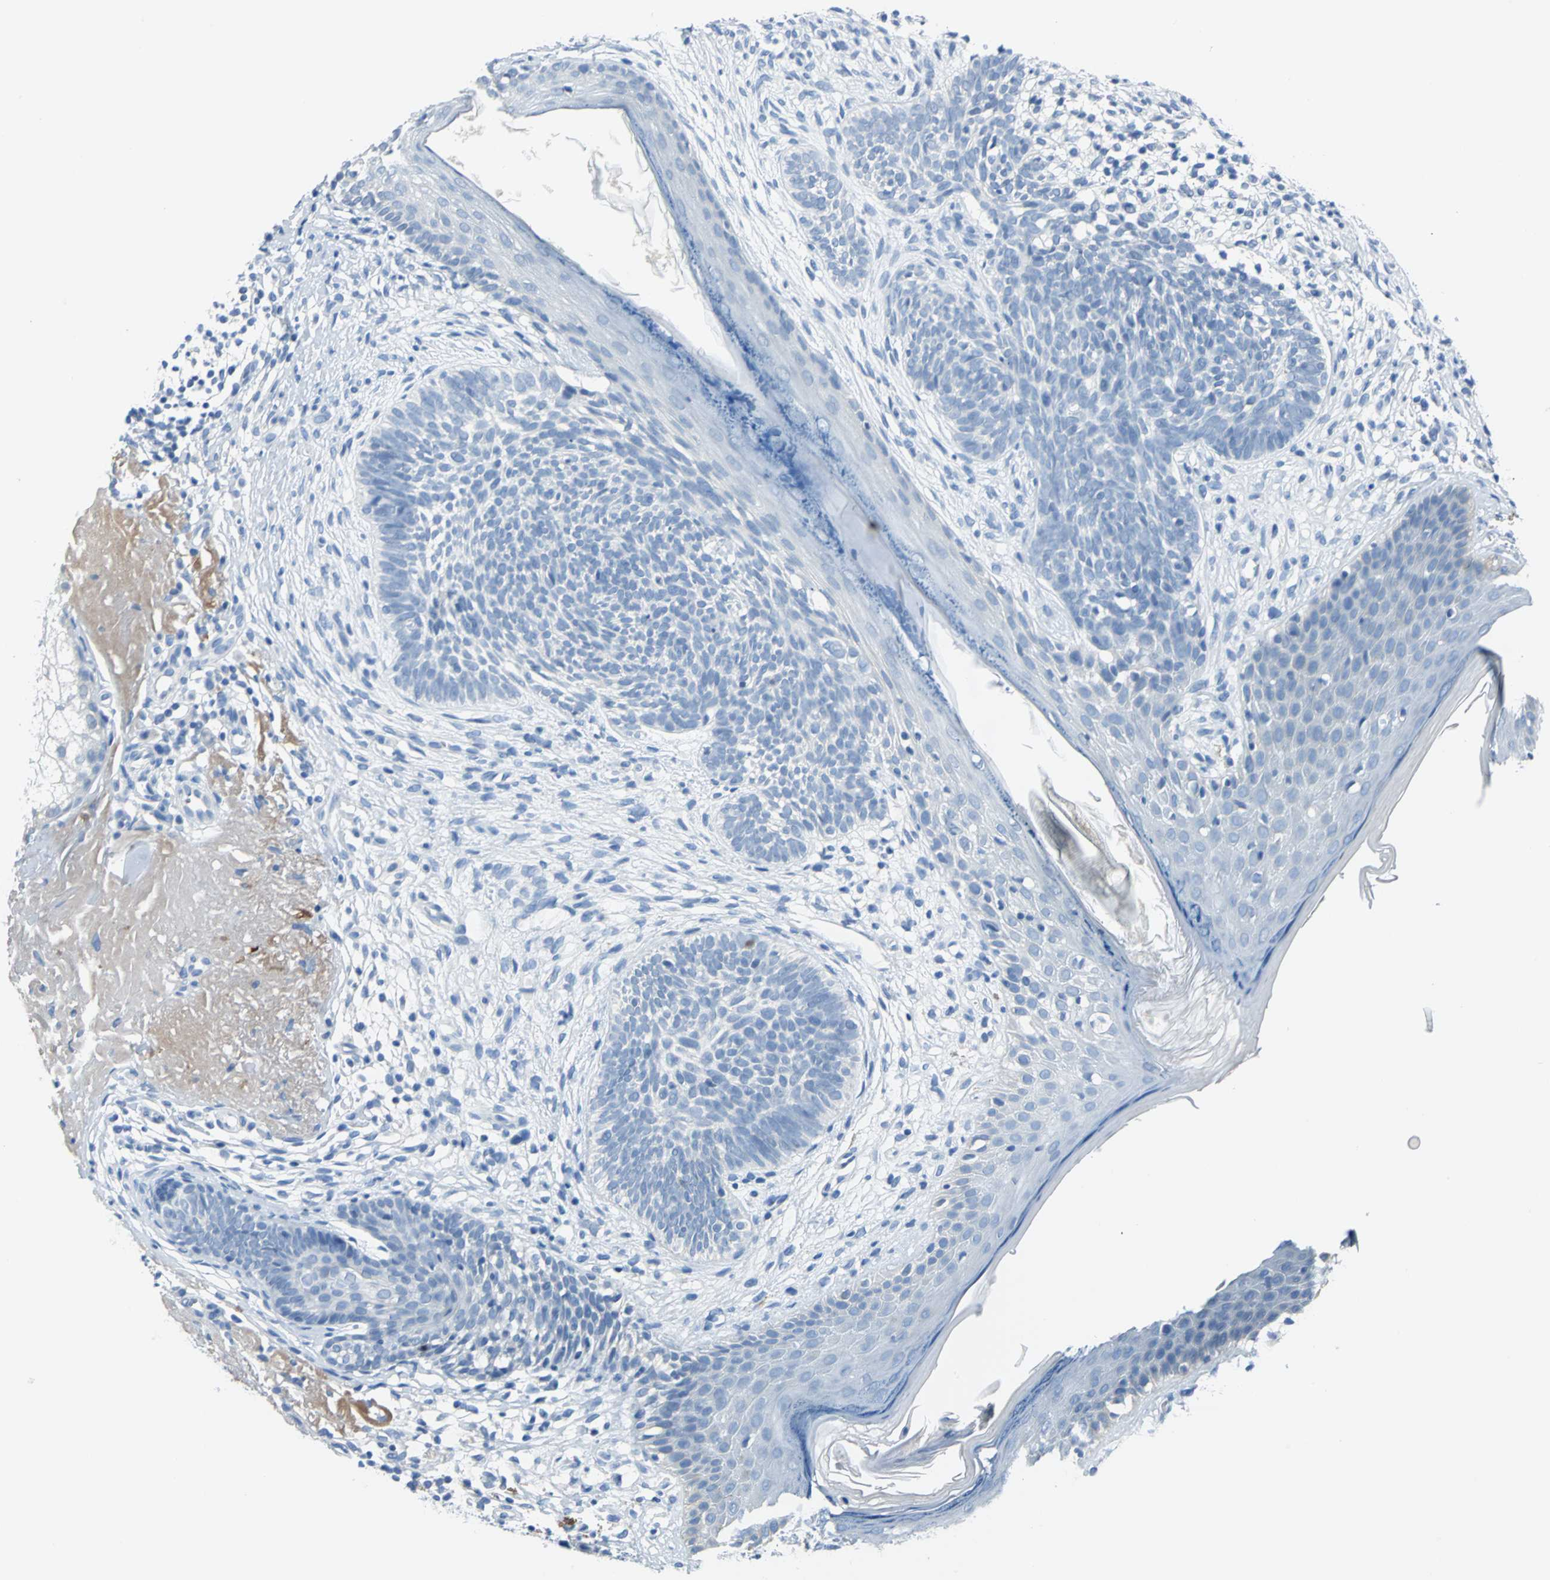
{"staining": {"intensity": "negative", "quantity": "none", "location": "none"}, "tissue": "skin cancer", "cell_type": "Tumor cells", "image_type": "cancer", "snomed": [{"axis": "morphology", "description": "Basal cell carcinoma"}, {"axis": "topography", "description": "Skin"}], "caption": "This is an immunohistochemistry histopathology image of human skin basal cell carcinoma. There is no expression in tumor cells.", "gene": "PKLR", "patient": {"sex": "male", "age": 74}}